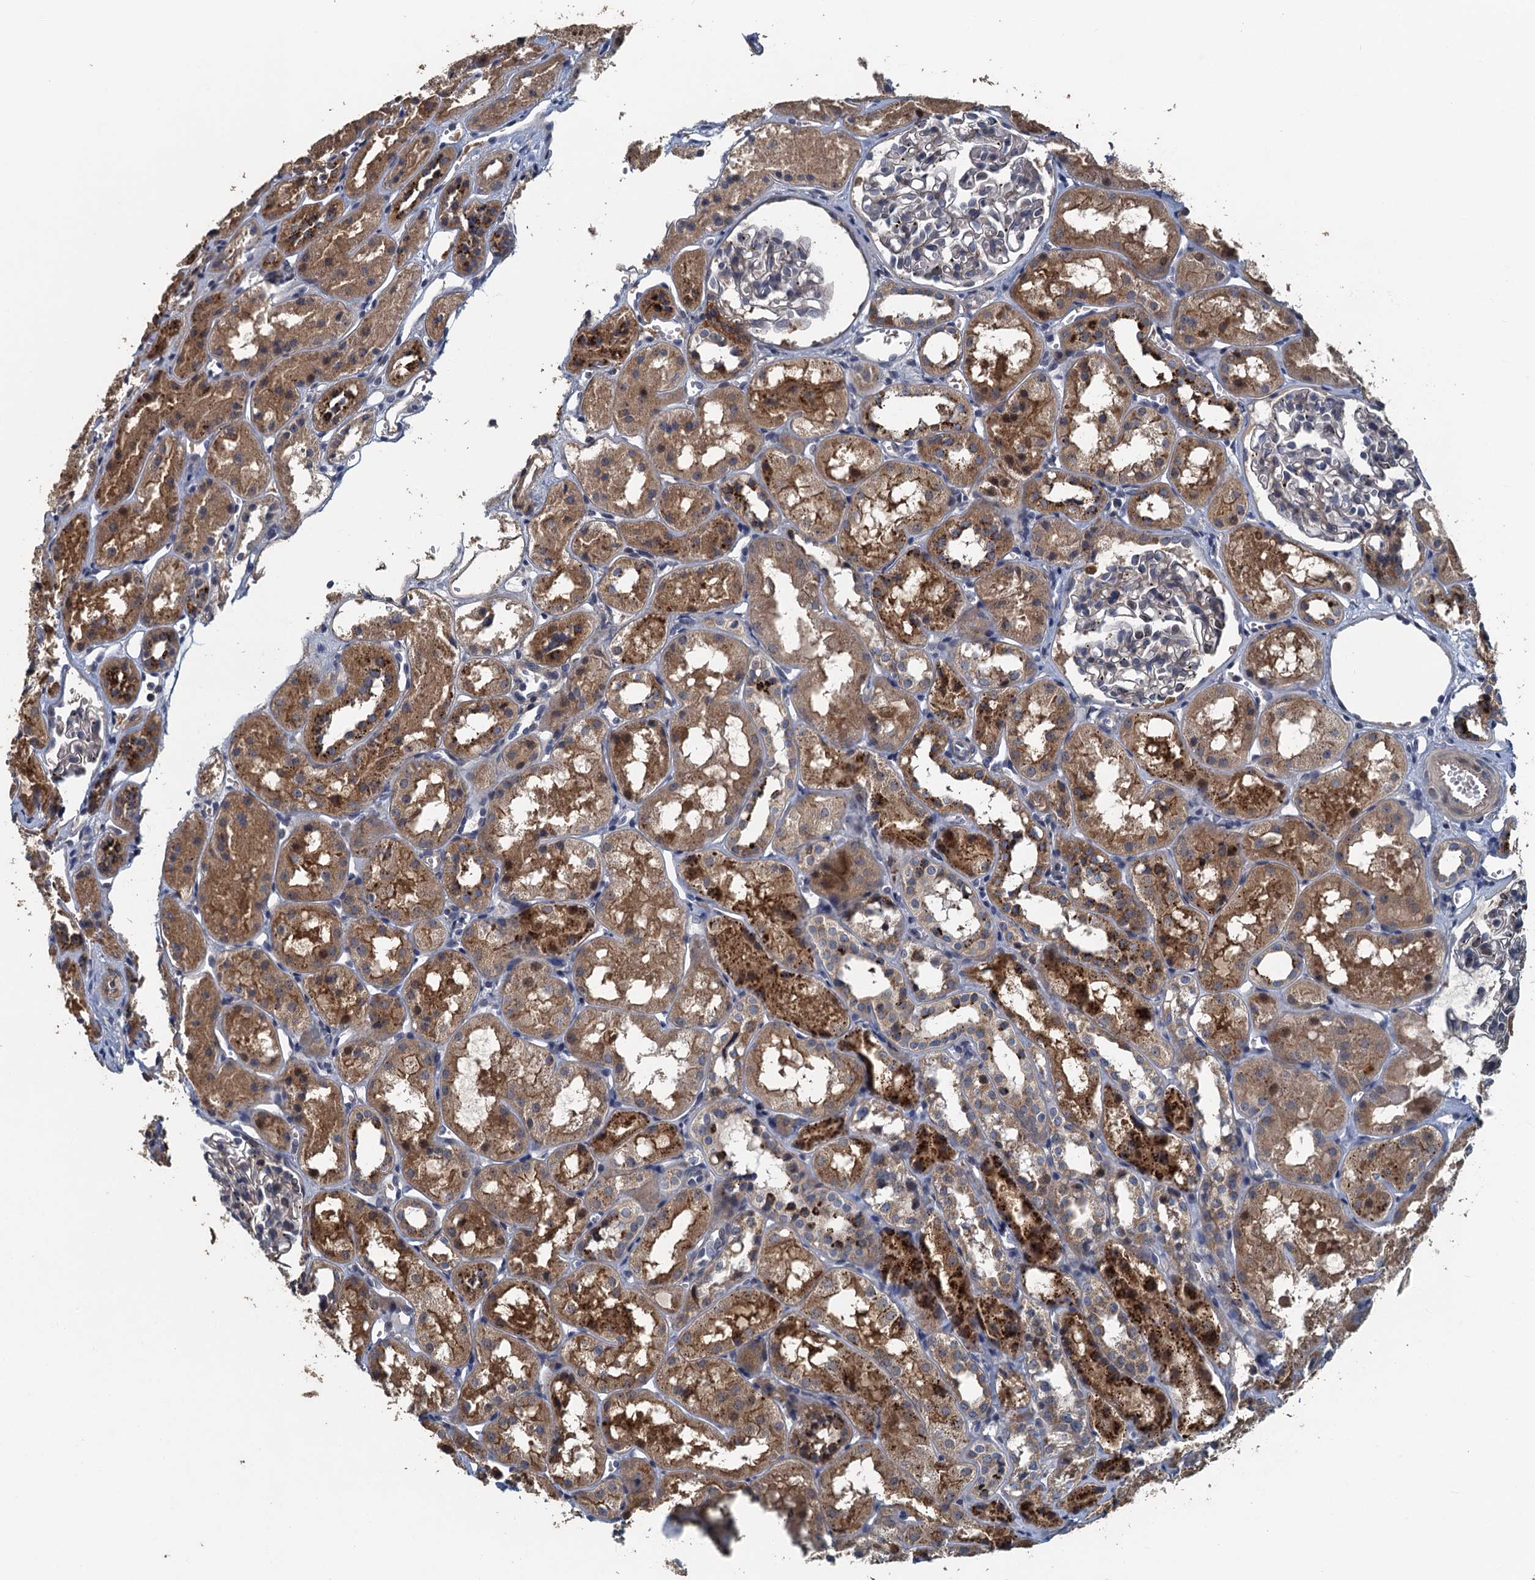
{"staining": {"intensity": "weak", "quantity": "<25%", "location": "cytoplasmic/membranous"}, "tissue": "kidney", "cell_type": "Cells in glomeruli", "image_type": "normal", "snomed": [{"axis": "morphology", "description": "Normal tissue, NOS"}, {"axis": "topography", "description": "Kidney"}], "caption": "High power microscopy image of an immunohistochemistry micrograph of unremarkable kidney, revealing no significant positivity in cells in glomeruli.", "gene": "AGRN", "patient": {"sex": "male", "age": 16}}